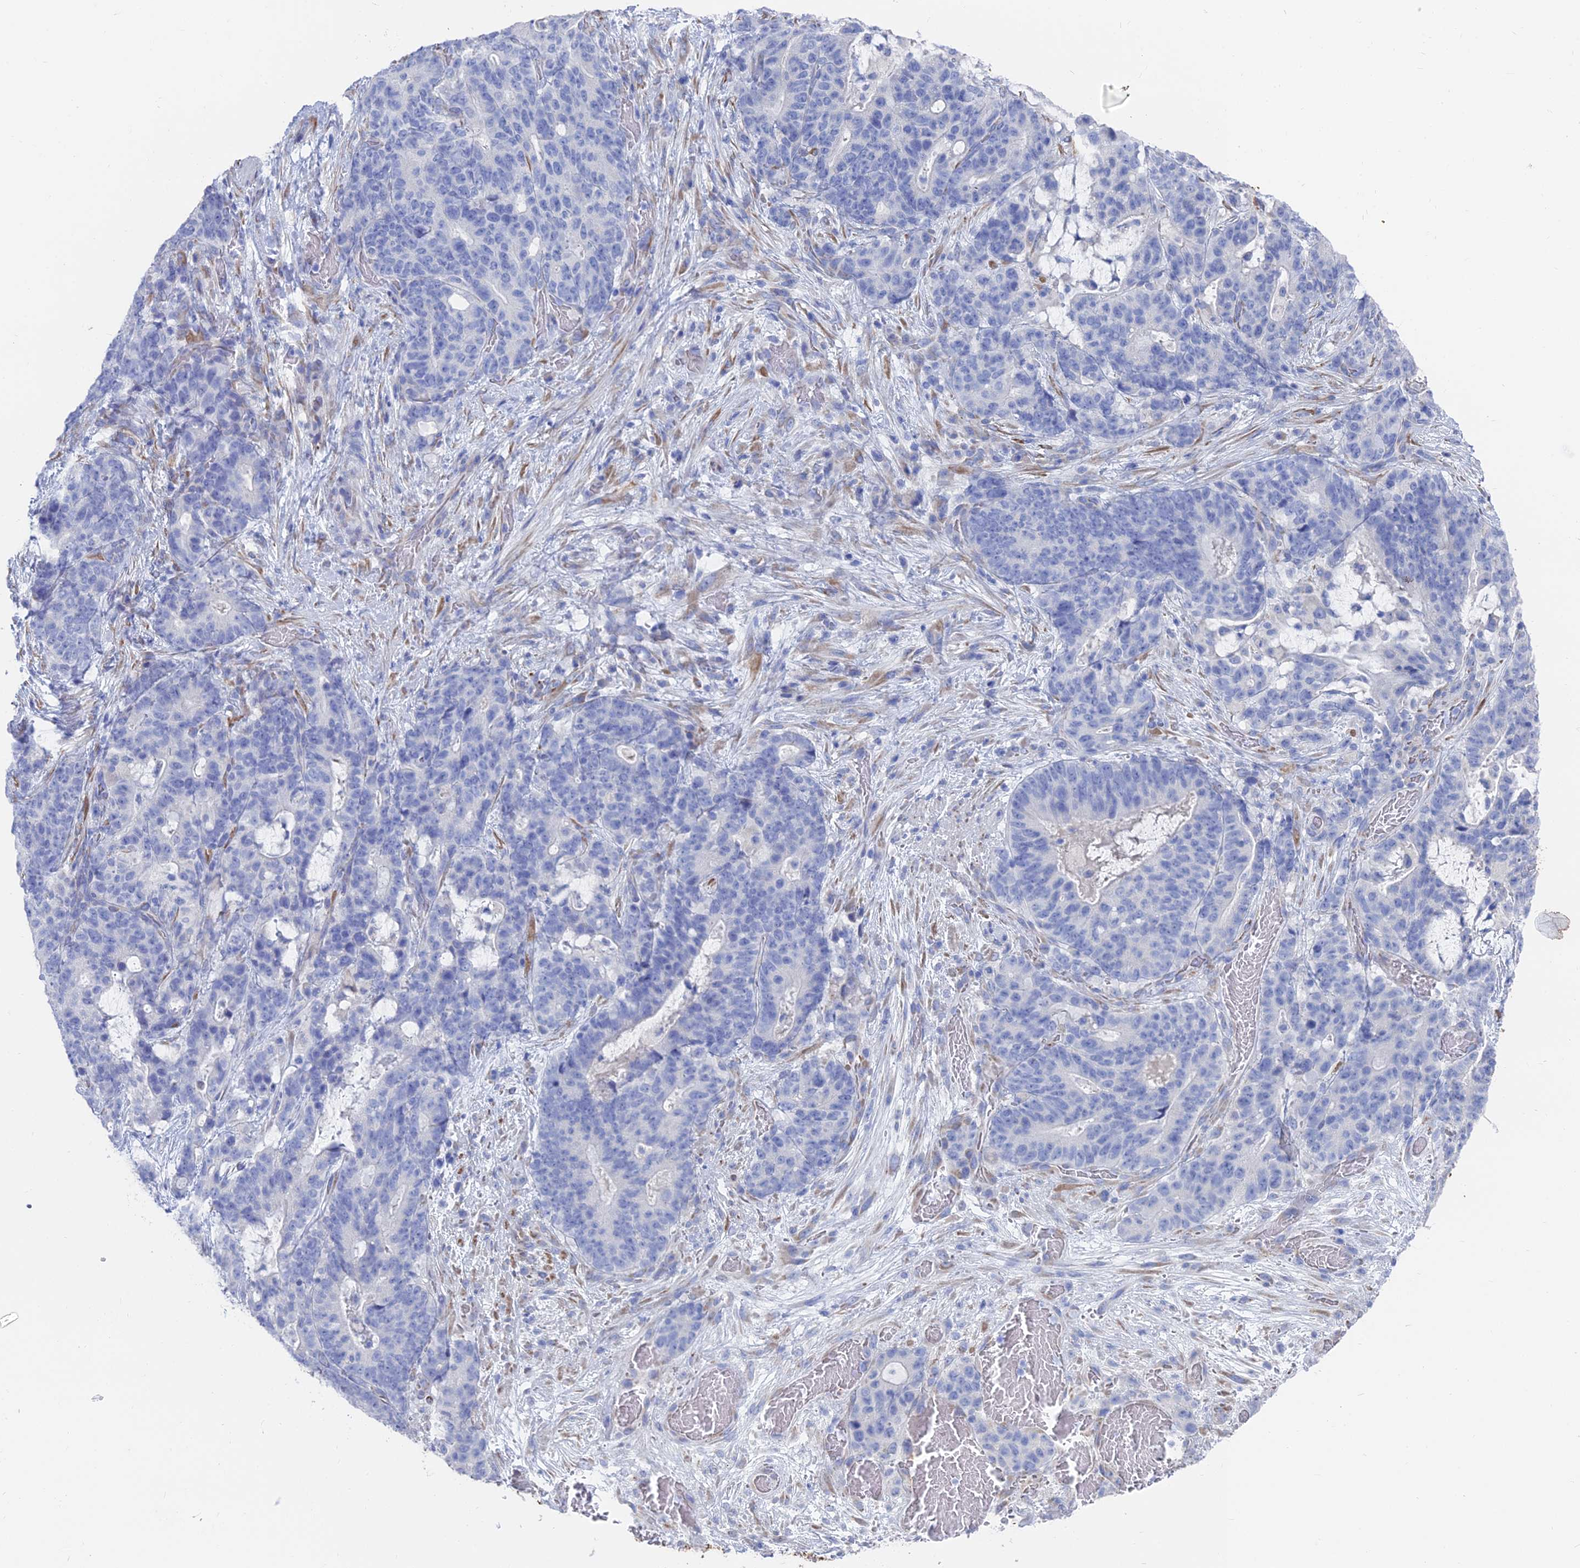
{"staining": {"intensity": "negative", "quantity": "none", "location": "none"}, "tissue": "stomach cancer", "cell_type": "Tumor cells", "image_type": "cancer", "snomed": [{"axis": "morphology", "description": "Normal tissue, NOS"}, {"axis": "morphology", "description": "Adenocarcinoma, NOS"}, {"axis": "topography", "description": "Stomach"}], "caption": "Immunohistochemical staining of human adenocarcinoma (stomach) displays no significant expression in tumor cells. (DAB (3,3'-diaminobenzidine) immunohistochemistry (IHC) with hematoxylin counter stain).", "gene": "TNNT3", "patient": {"sex": "female", "age": 64}}